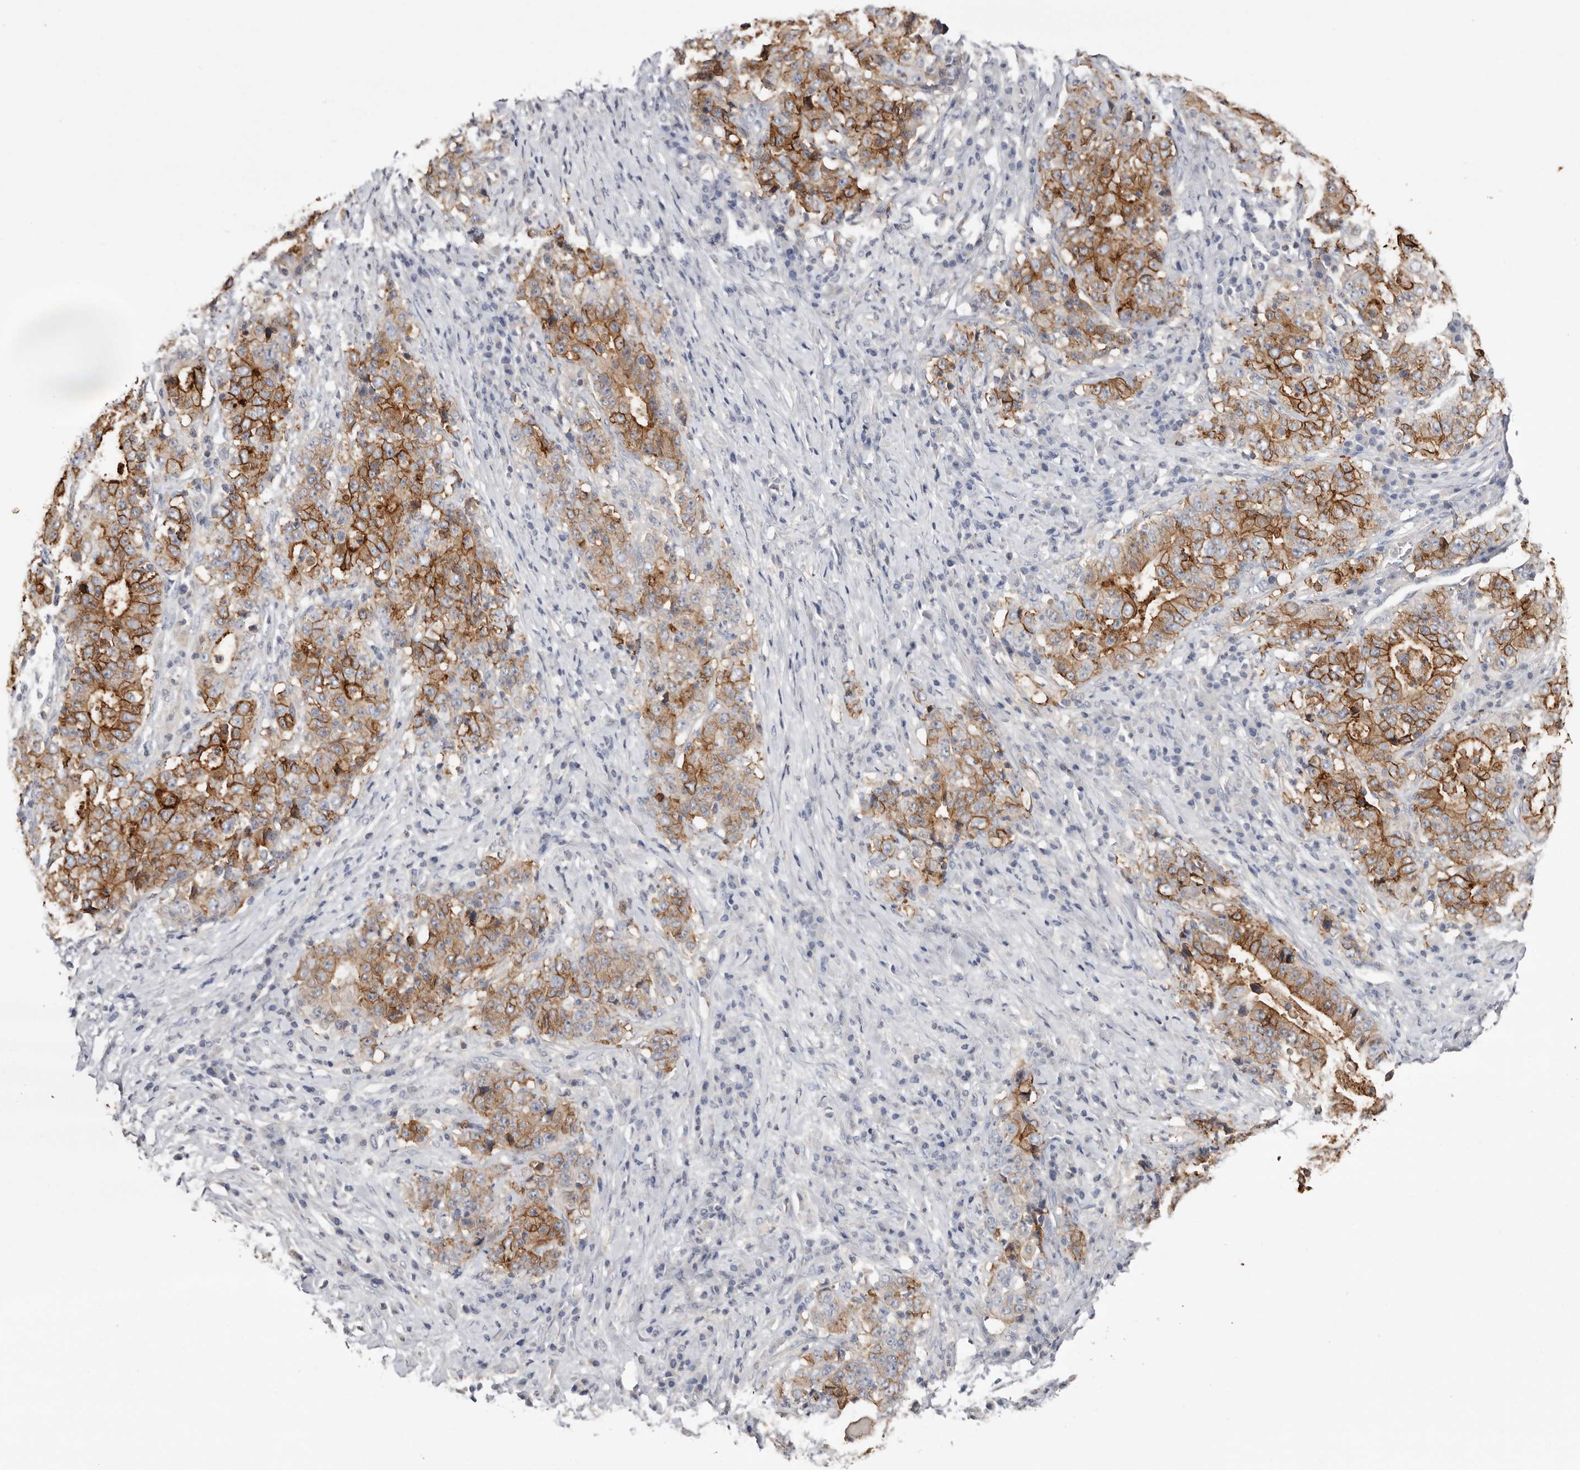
{"staining": {"intensity": "strong", "quantity": "25%-75%", "location": "cytoplasmic/membranous"}, "tissue": "stomach cancer", "cell_type": "Tumor cells", "image_type": "cancer", "snomed": [{"axis": "morphology", "description": "Normal tissue, NOS"}, {"axis": "morphology", "description": "Adenocarcinoma, NOS"}, {"axis": "topography", "description": "Stomach, upper"}, {"axis": "topography", "description": "Stomach"}], "caption": "The histopathology image exhibits immunohistochemical staining of stomach cancer. There is strong cytoplasmic/membranous staining is appreciated in approximately 25%-75% of tumor cells.", "gene": "S100A14", "patient": {"sex": "male", "age": 59}}